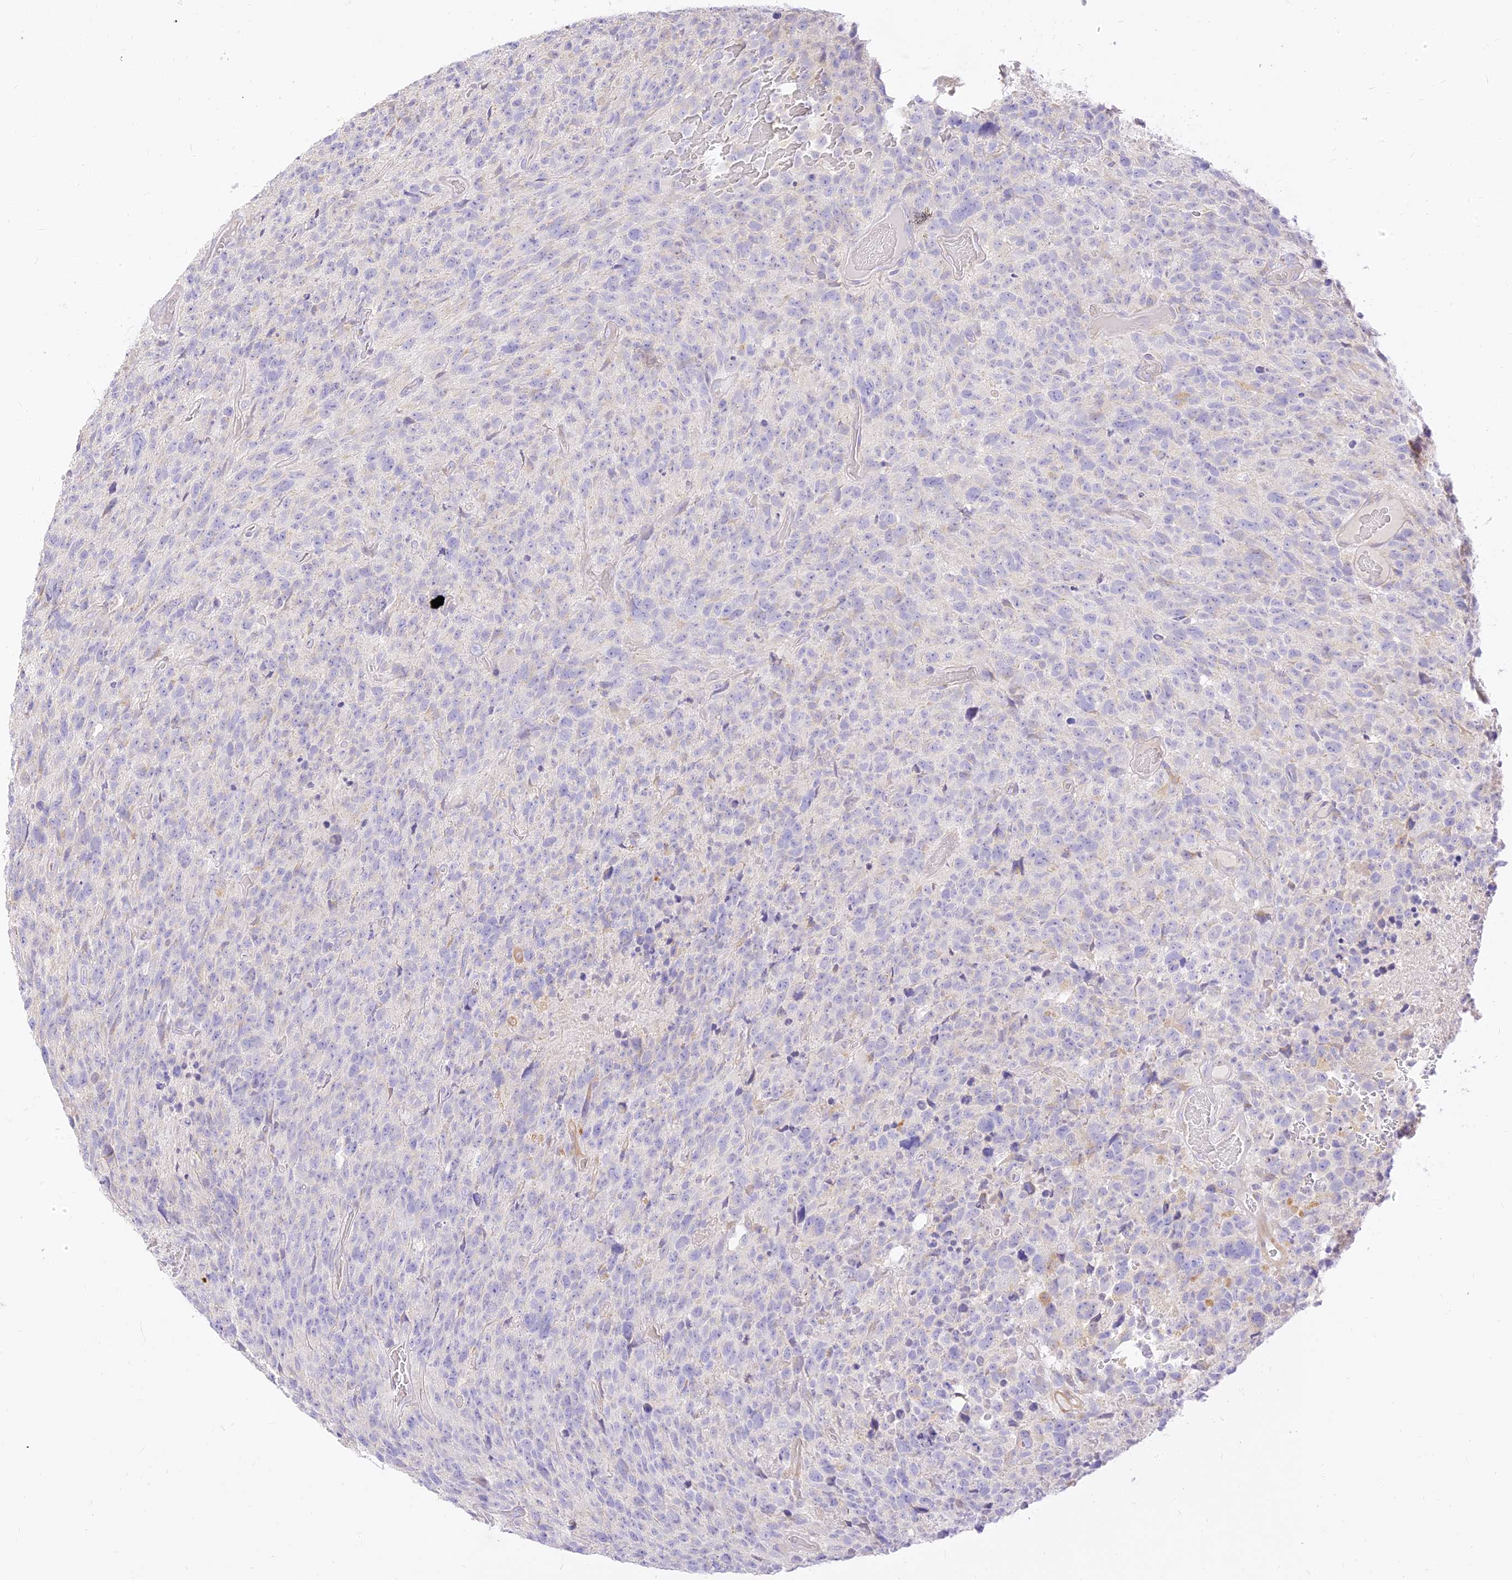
{"staining": {"intensity": "negative", "quantity": "none", "location": "none"}, "tissue": "glioma", "cell_type": "Tumor cells", "image_type": "cancer", "snomed": [{"axis": "morphology", "description": "Glioma, malignant, High grade"}, {"axis": "topography", "description": "Brain"}], "caption": "There is no significant staining in tumor cells of high-grade glioma (malignant). The staining was performed using DAB to visualize the protein expression in brown, while the nuclei were stained in blue with hematoxylin (Magnification: 20x).", "gene": "SEC13", "patient": {"sex": "male", "age": 69}}